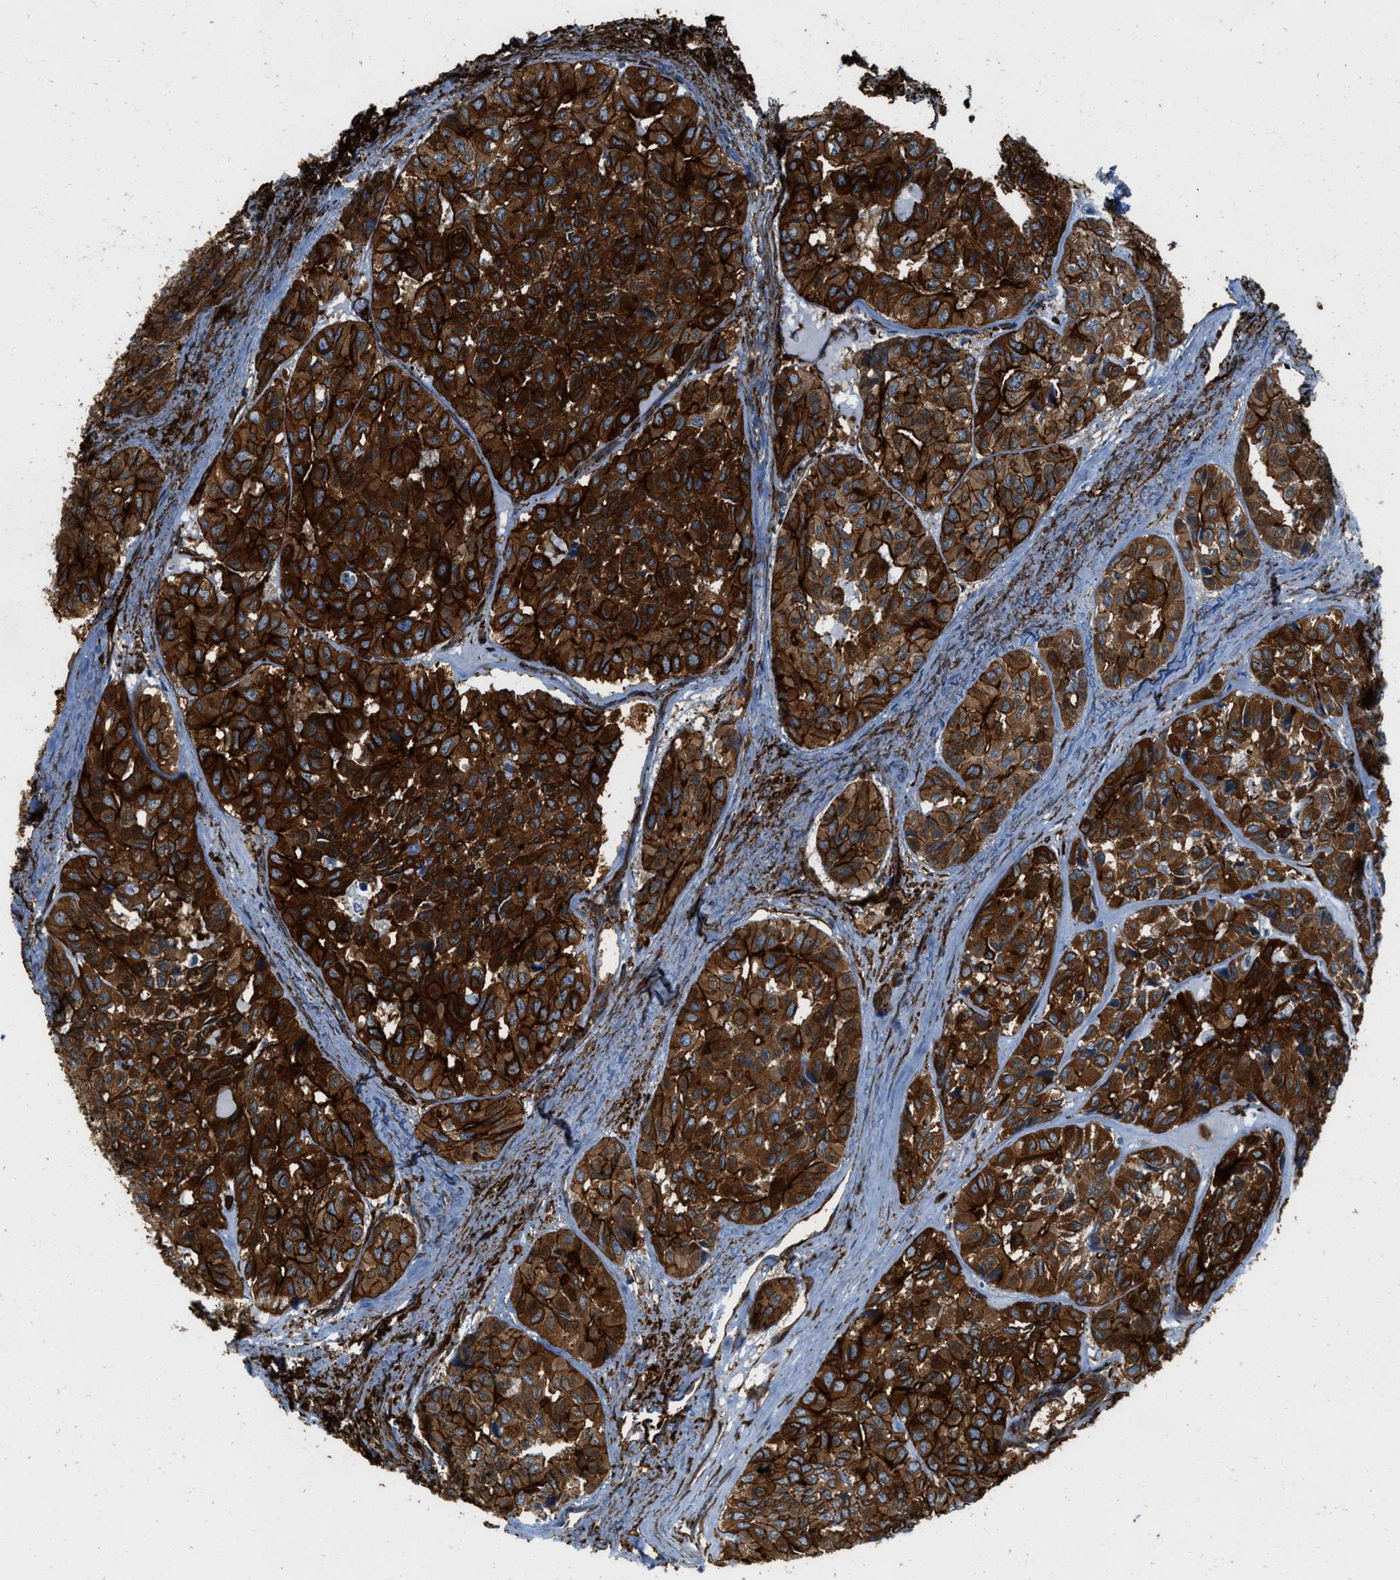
{"staining": {"intensity": "strong", "quantity": ">75%", "location": "cytoplasmic/membranous"}, "tissue": "head and neck cancer", "cell_type": "Tumor cells", "image_type": "cancer", "snomed": [{"axis": "morphology", "description": "Adenocarcinoma, NOS"}, {"axis": "topography", "description": "Salivary gland, NOS"}, {"axis": "topography", "description": "Head-Neck"}], "caption": "Protein staining by immunohistochemistry displays strong cytoplasmic/membranous staining in about >75% of tumor cells in head and neck cancer (adenocarcinoma).", "gene": "CALD1", "patient": {"sex": "female", "age": 76}}